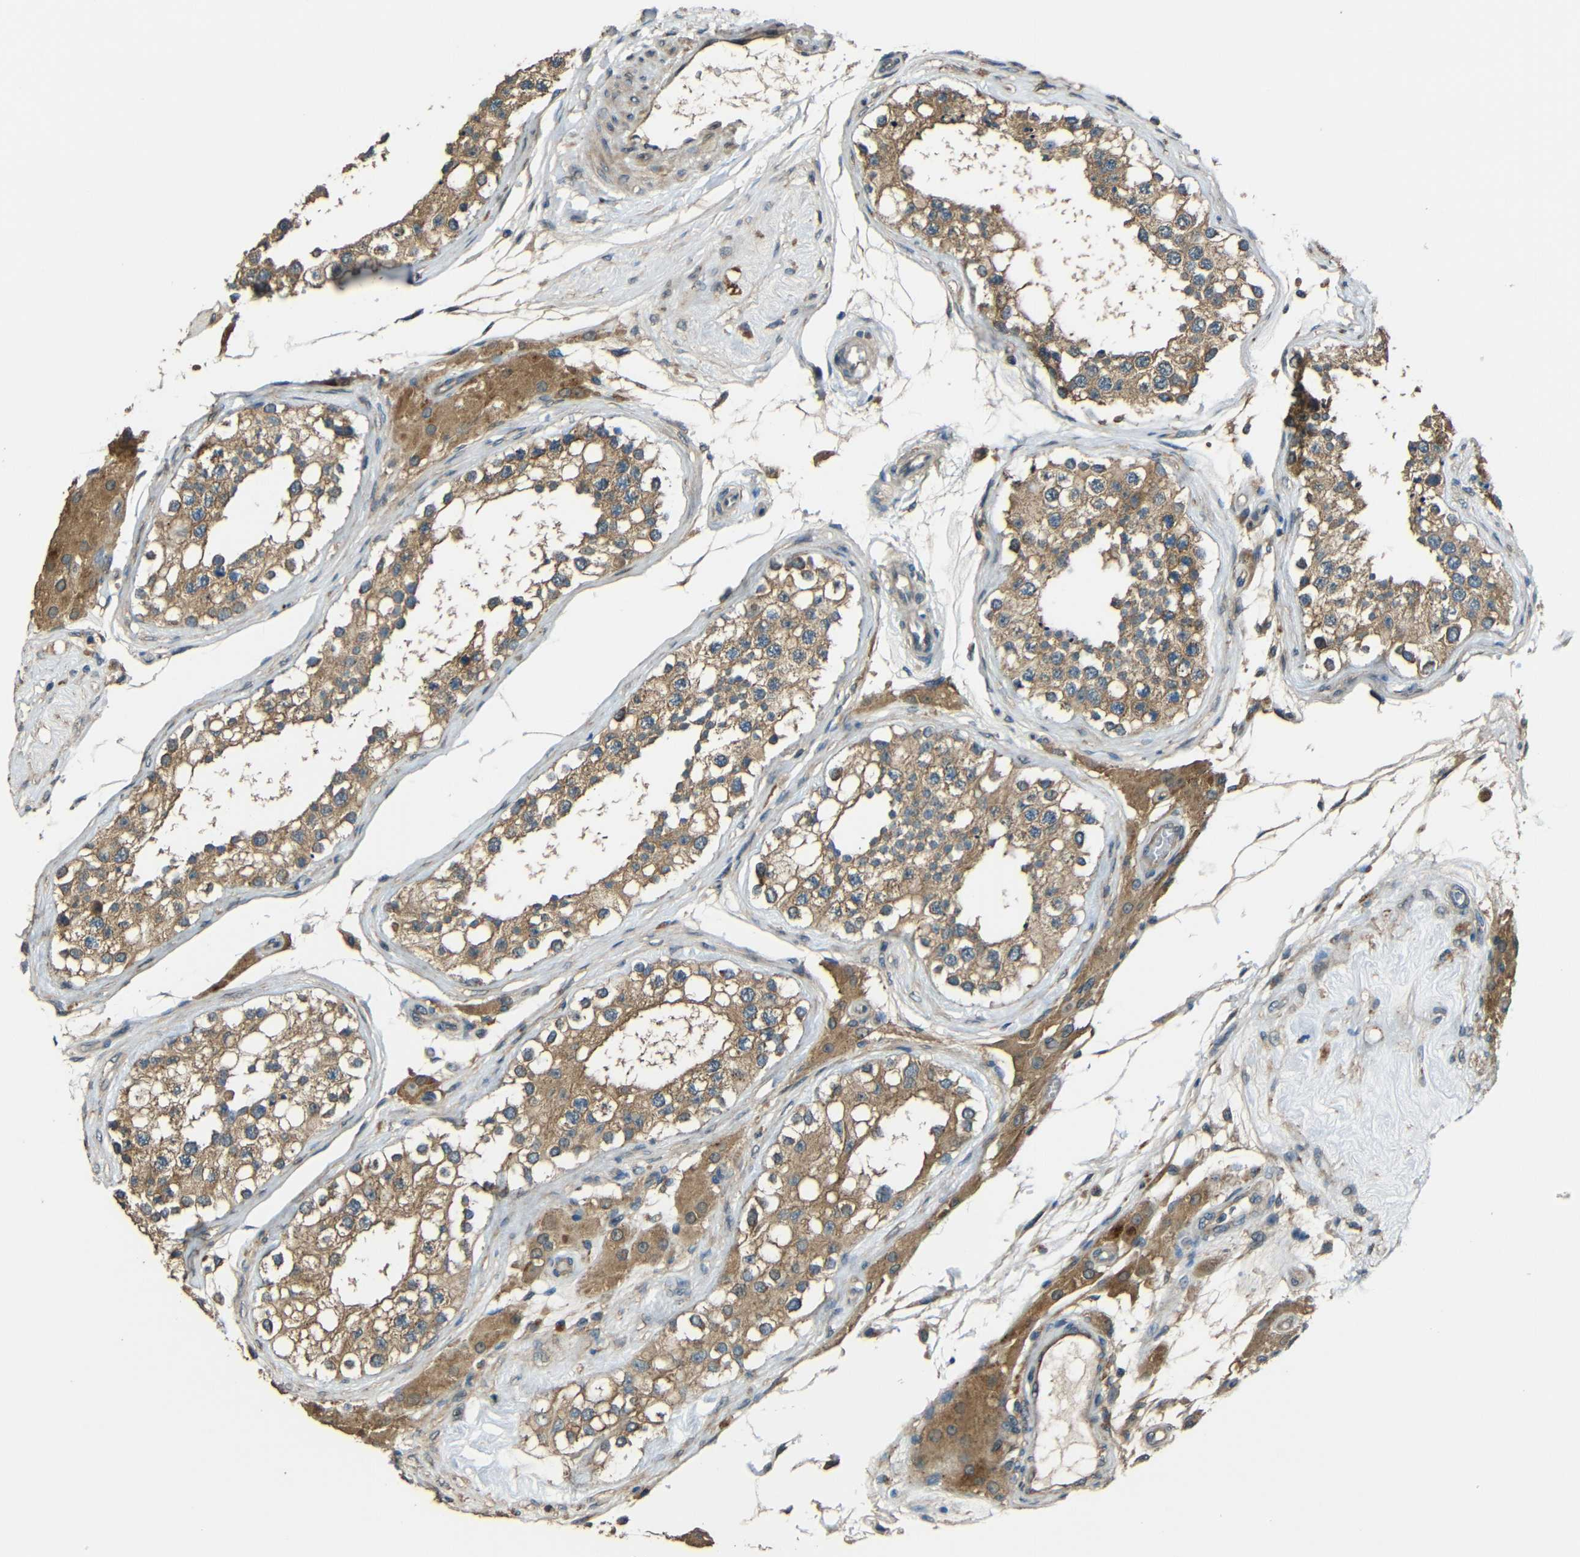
{"staining": {"intensity": "moderate", "quantity": ">75%", "location": "cytoplasmic/membranous"}, "tissue": "testis", "cell_type": "Cells in seminiferous ducts", "image_type": "normal", "snomed": [{"axis": "morphology", "description": "Normal tissue, NOS"}, {"axis": "topography", "description": "Testis"}], "caption": "A high-resolution histopathology image shows IHC staining of unremarkable testis, which shows moderate cytoplasmic/membranous positivity in about >75% of cells in seminiferous ducts.", "gene": "ACACA", "patient": {"sex": "male", "age": 68}}